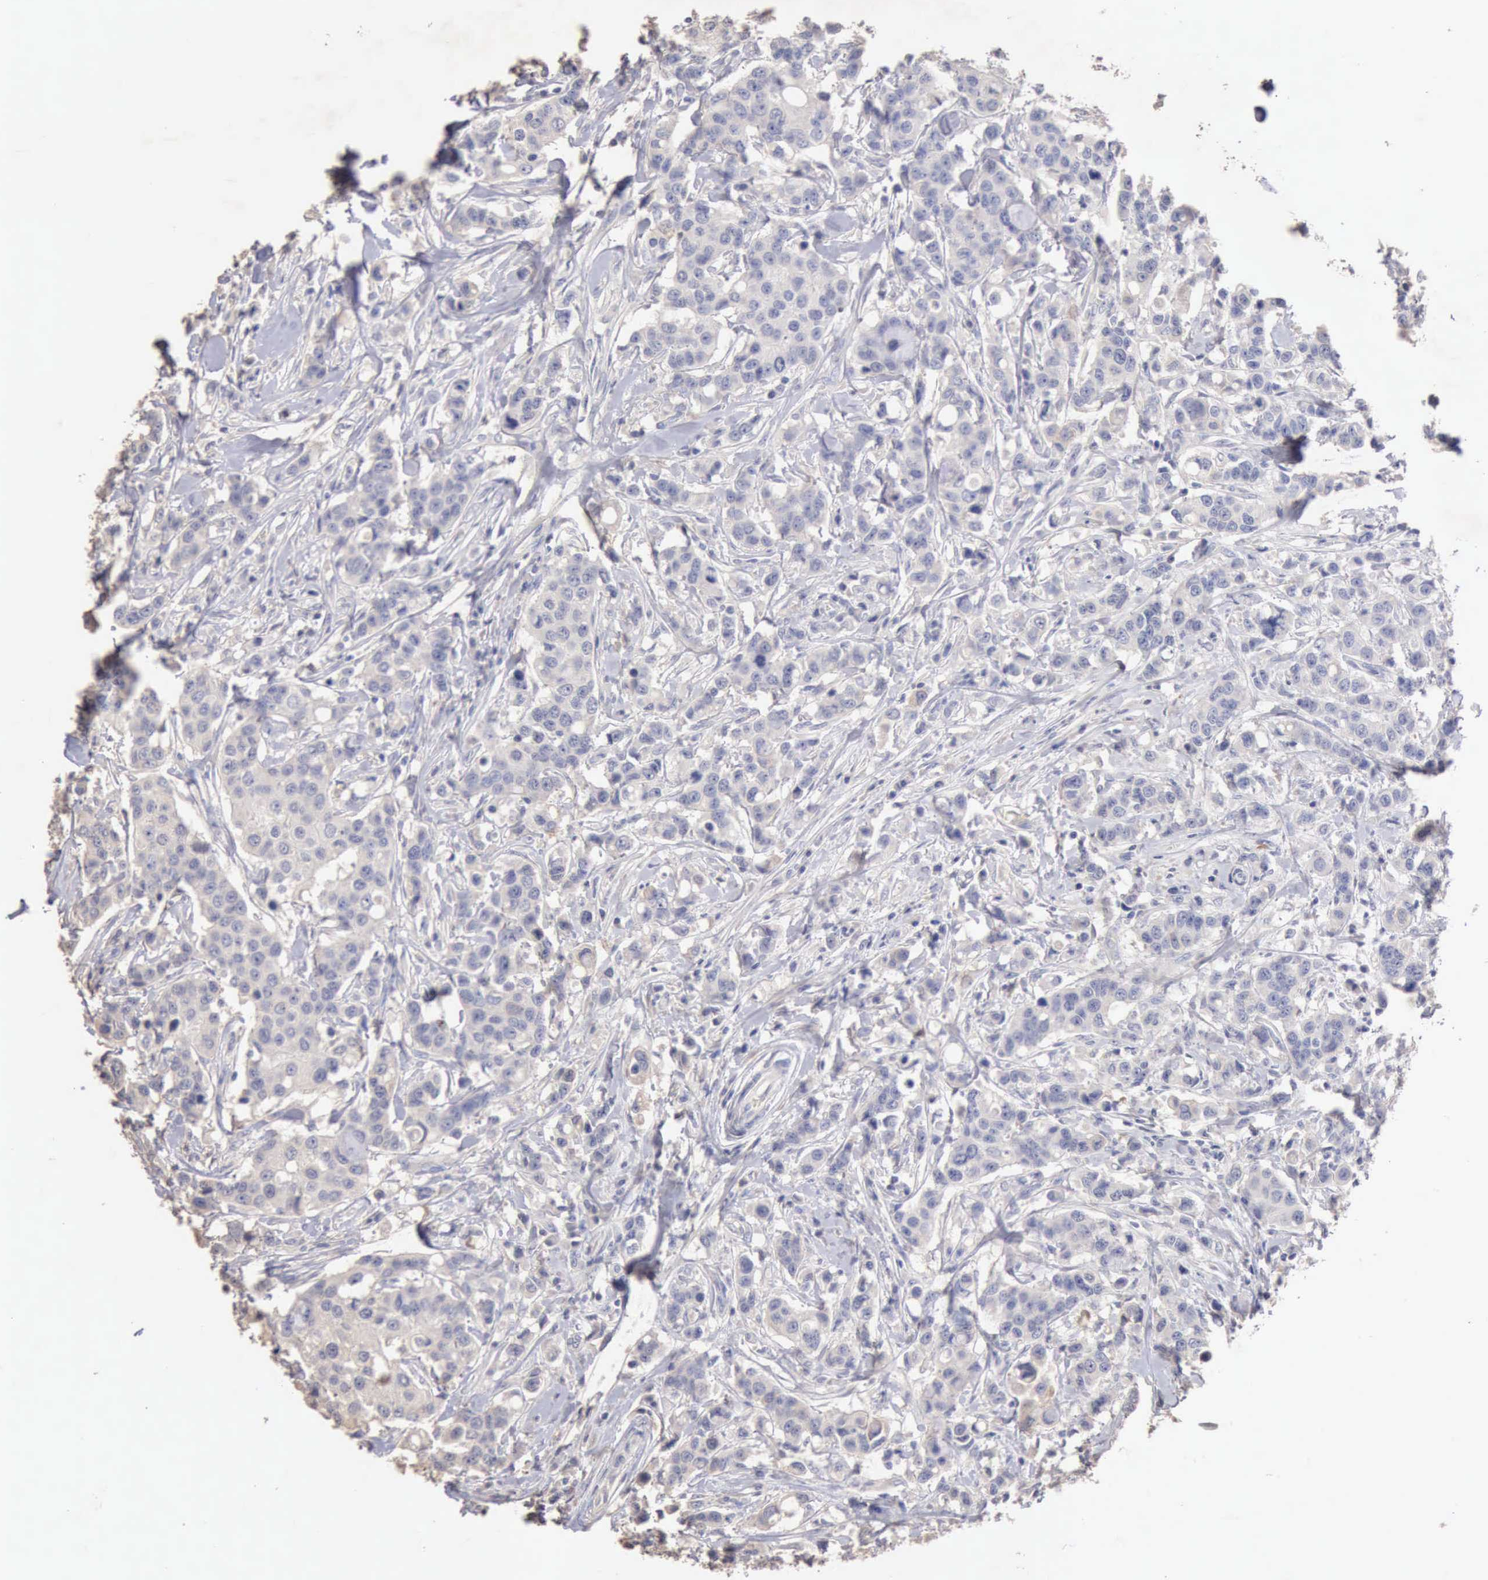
{"staining": {"intensity": "negative", "quantity": "none", "location": "none"}, "tissue": "breast cancer", "cell_type": "Tumor cells", "image_type": "cancer", "snomed": [{"axis": "morphology", "description": "Duct carcinoma"}, {"axis": "topography", "description": "Breast"}], "caption": "An immunohistochemistry photomicrograph of intraductal carcinoma (breast) is shown. There is no staining in tumor cells of intraductal carcinoma (breast).", "gene": "KRT6B", "patient": {"sex": "female", "age": 27}}